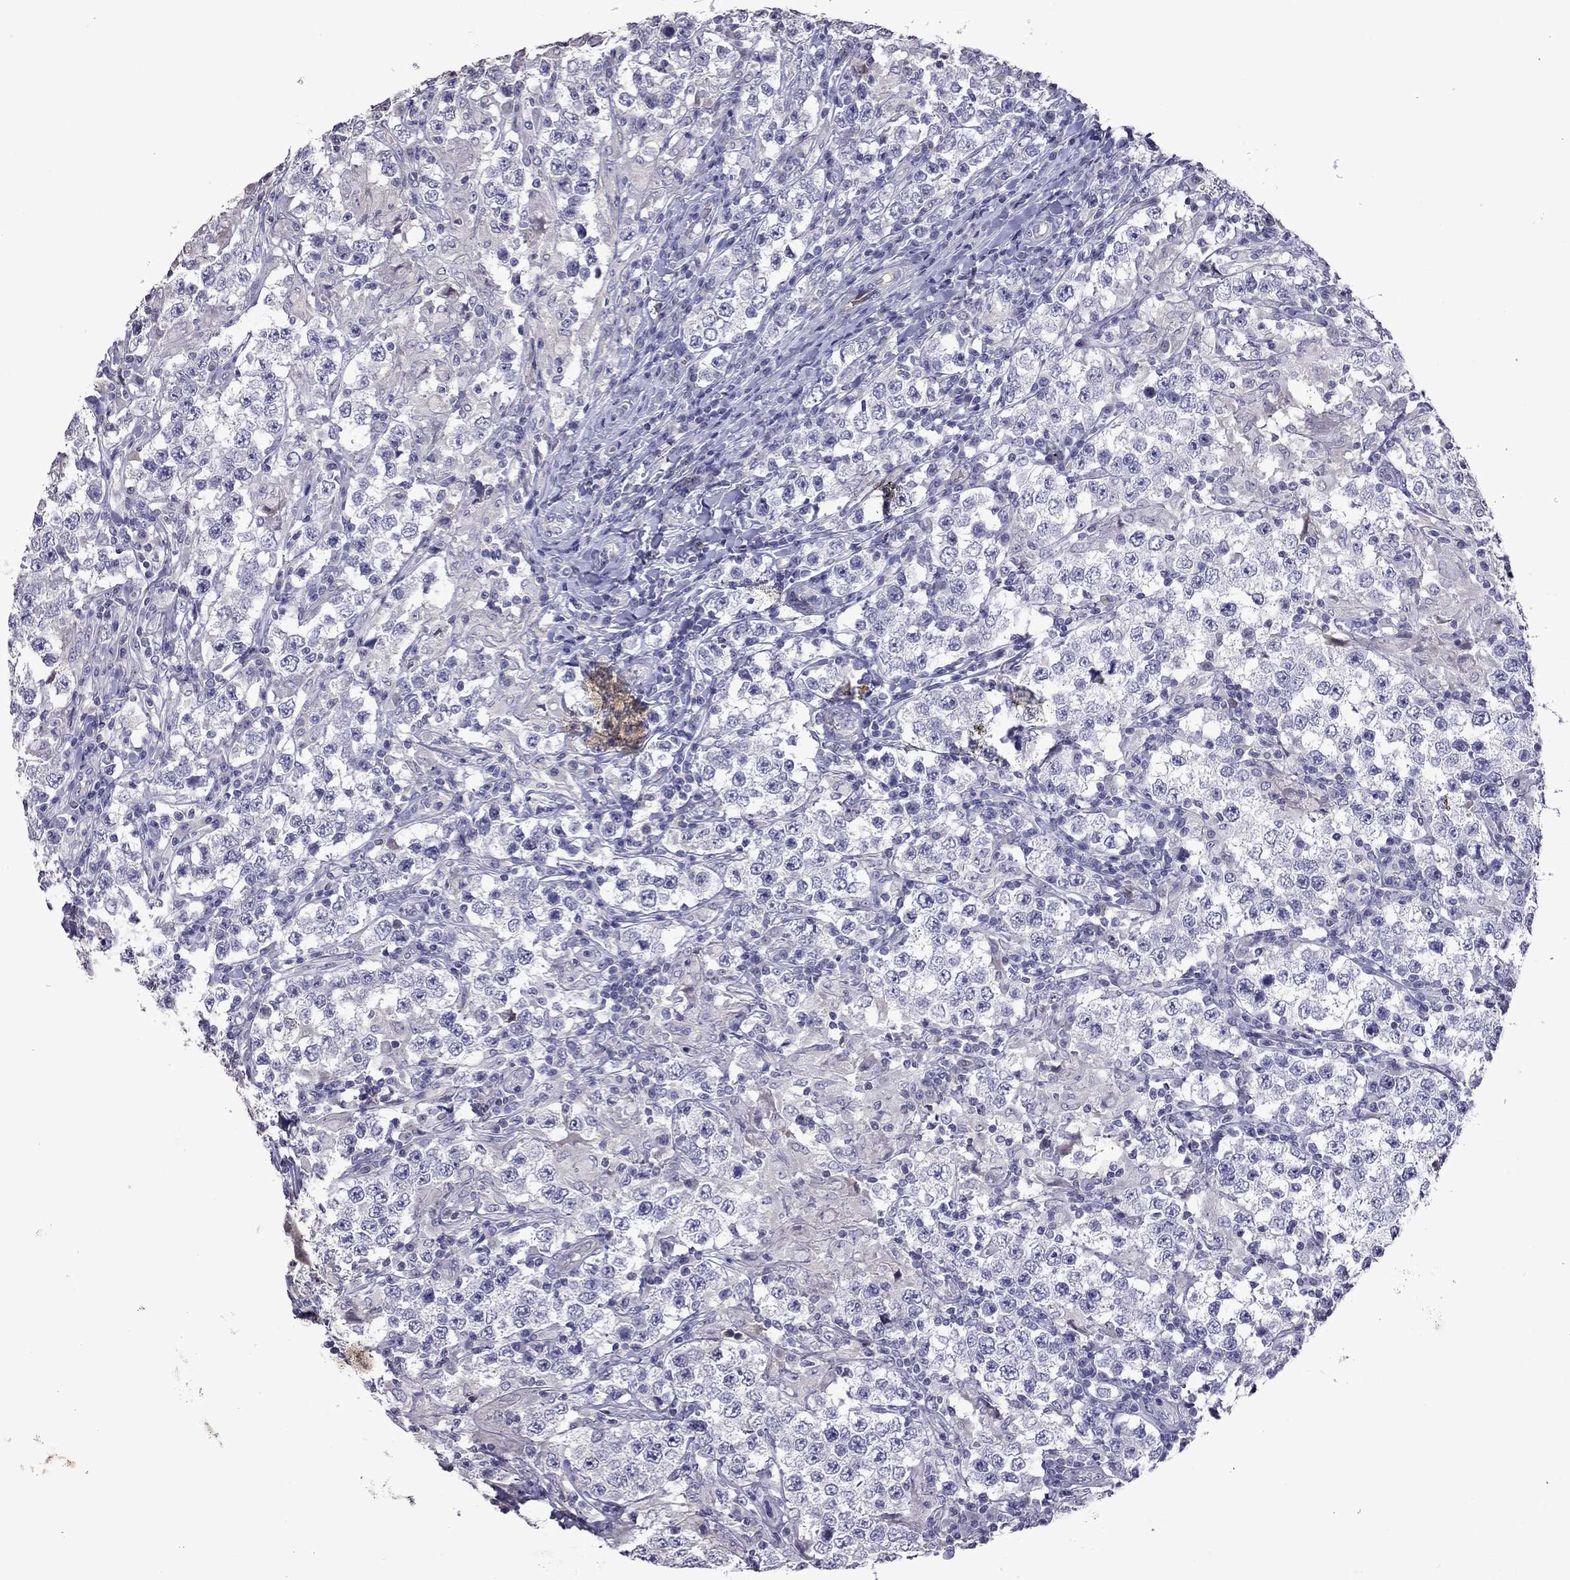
{"staining": {"intensity": "negative", "quantity": "none", "location": "none"}, "tissue": "testis cancer", "cell_type": "Tumor cells", "image_type": "cancer", "snomed": [{"axis": "morphology", "description": "Seminoma, NOS"}, {"axis": "morphology", "description": "Carcinoma, Embryonal, NOS"}, {"axis": "topography", "description": "Testis"}], "caption": "This photomicrograph is of testis cancer (embryonal carcinoma) stained with immunohistochemistry (IHC) to label a protein in brown with the nuclei are counter-stained blue. There is no positivity in tumor cells. (Stains: DAB (3,3'-diaminobenzidine) immunohistochemistry with hematoxylin counter stain, Microscopy: brightfield microscopy at high magnification).", "gene": "FEZ1", "patient": {"sex": "male", "age": 41}}